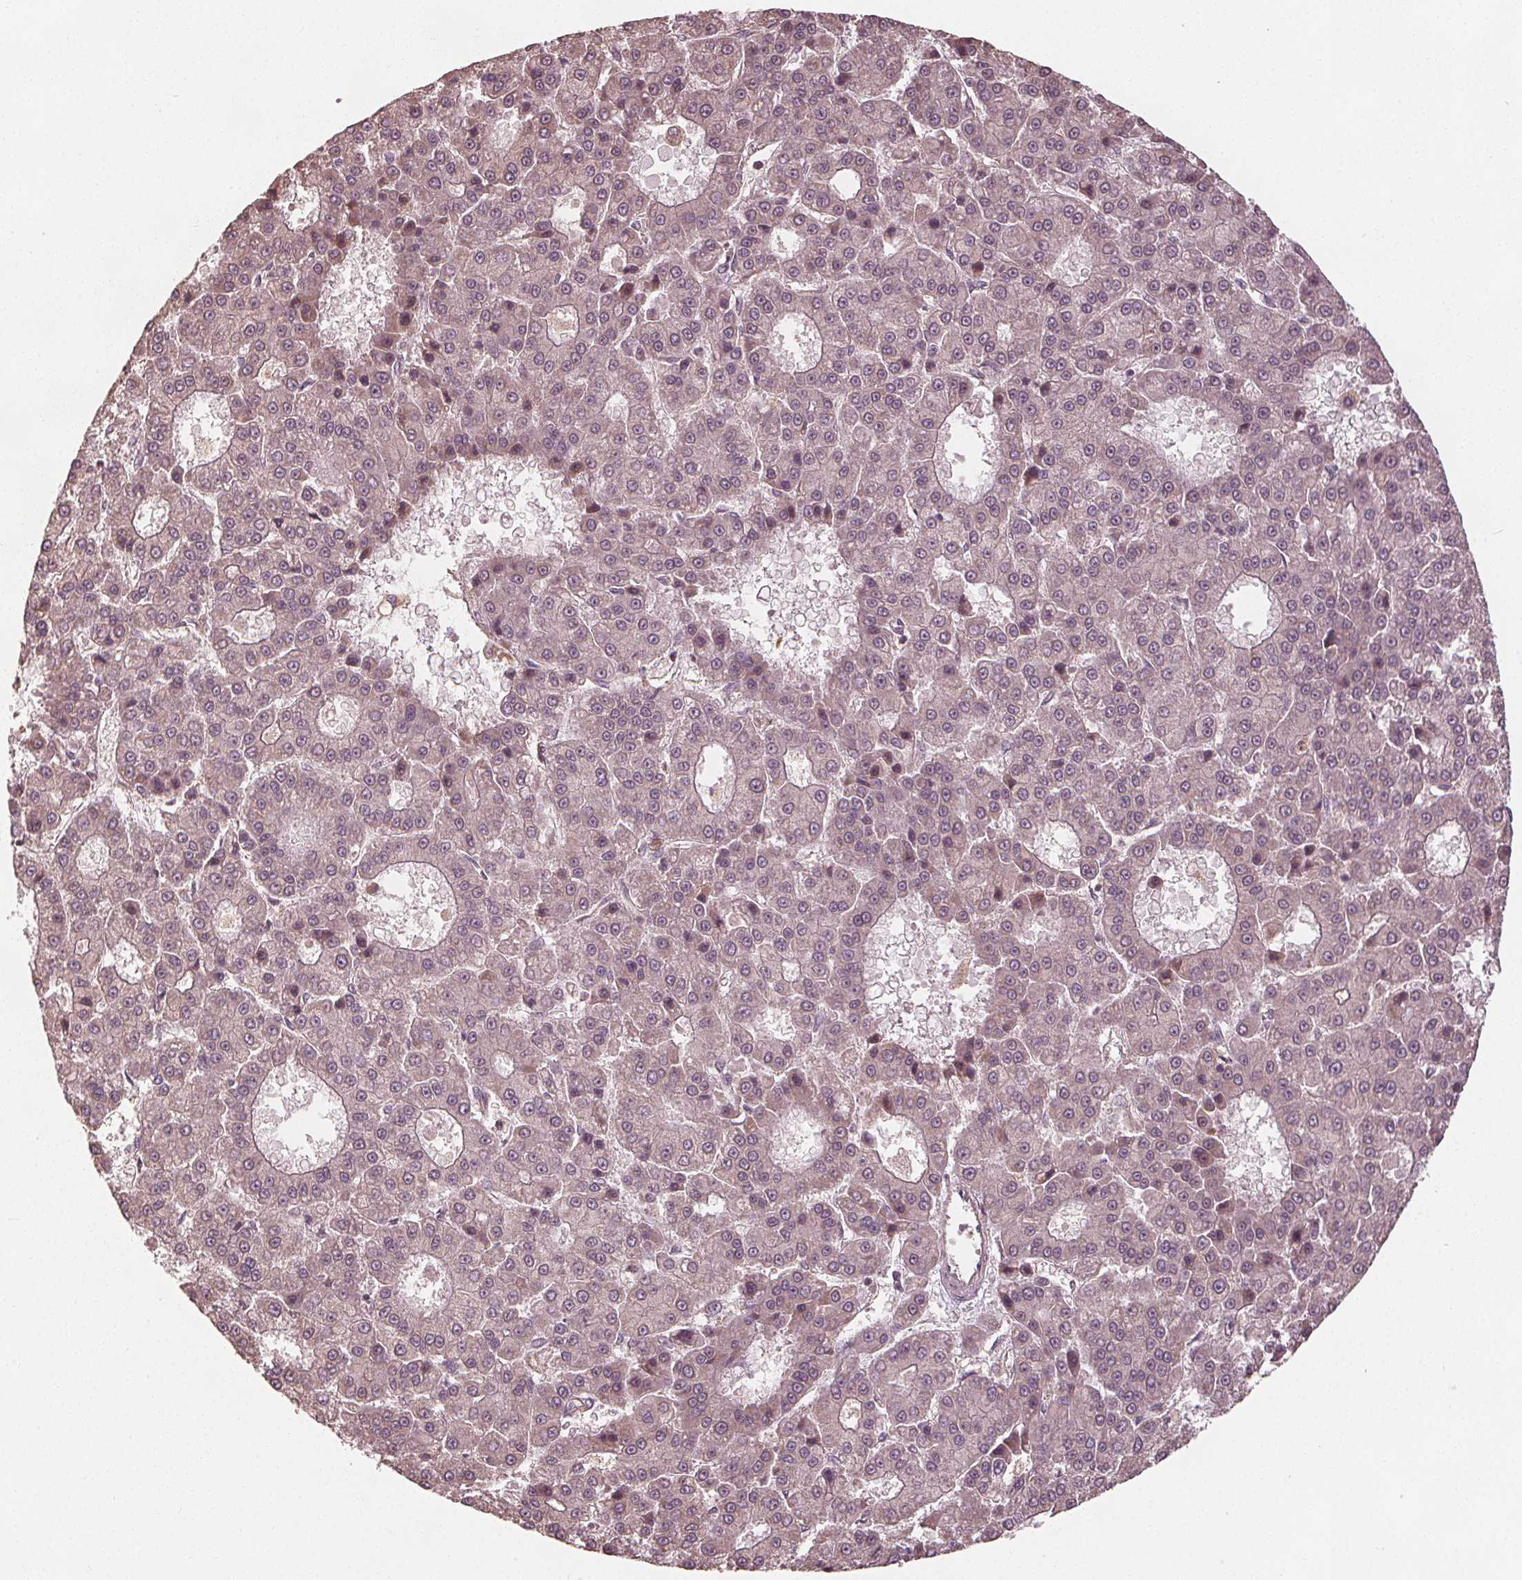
{"staining": {"intensity": "negative", "quantity": "none", "location": "none"}, "tissue": "liver cancer", "cell_type": "Tumor cells", "image_type": "cancer", "snomed": [{"axis": "morphology", "description": "Carcinoma, Hepatocellular, NOS"}, {"axis": "topography", "description": "Liver"}], "caption": "IHC of liver hepatocellular carcinoma demonstrates no expression in tumor cells. (DAB immunohistochemistry visualized using brightfield microscopy, high magnification).", "gene": "GNB2", "patient": {"sex": "male", "age": 70}}